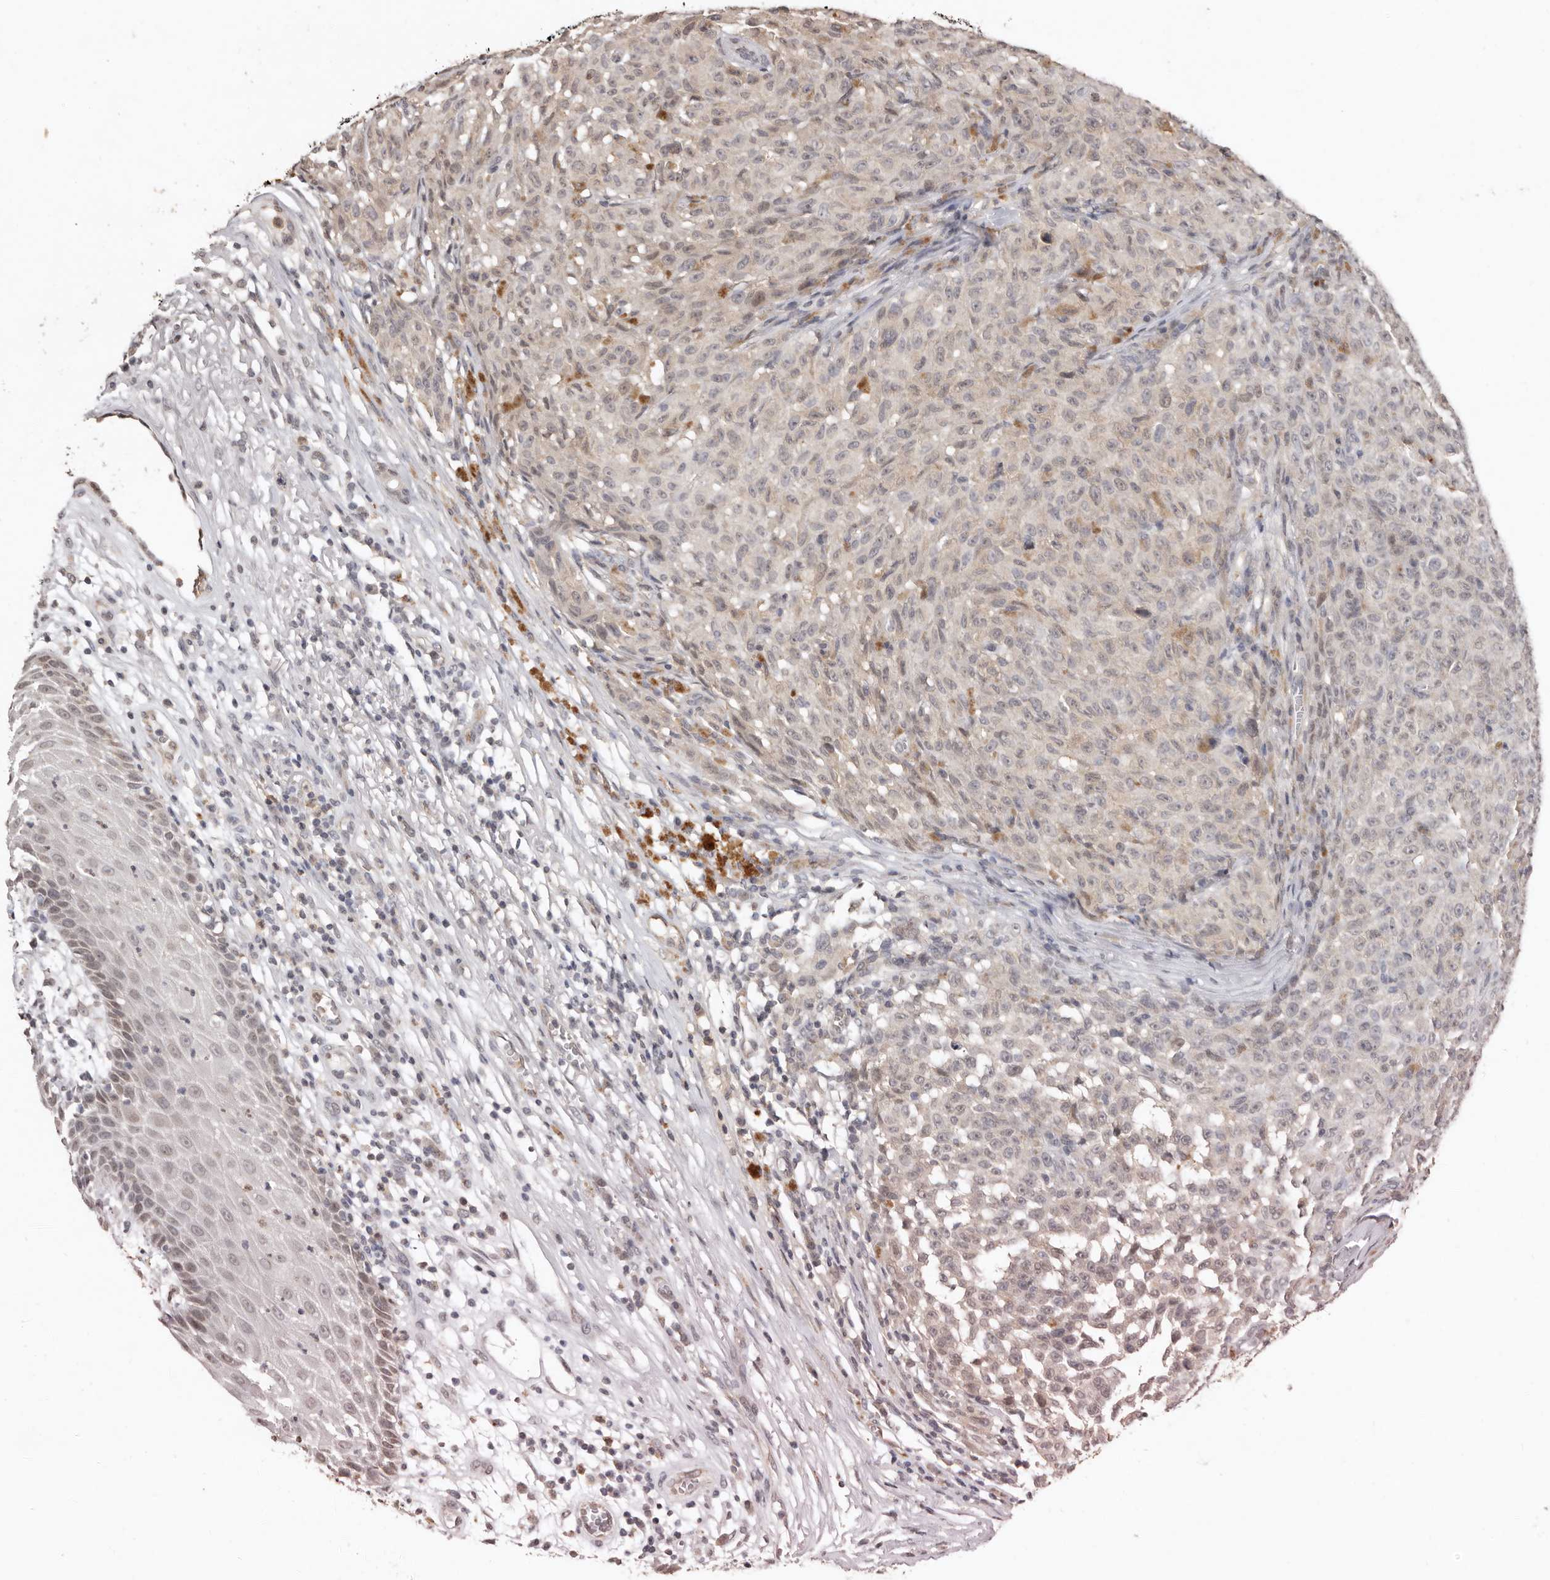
{"staining": {"intensity": "negative", "quantity": "none", "location": "none"}, "tissue": "melanoma", "cell_type": "Tumor cells", "image_type": "cancer", "snomed": [{"axis": "morphology", "description": "Malignant melanoma, NOS"}, {"axis": "topography", "description": "Skin"}], "caption": "Human malignant melanoma stained for a protein using immunohistochemistry shows no positivity in tumor cells.", "gene": "SULT1E1", "patient": {"sex": "female", "age": 82}}